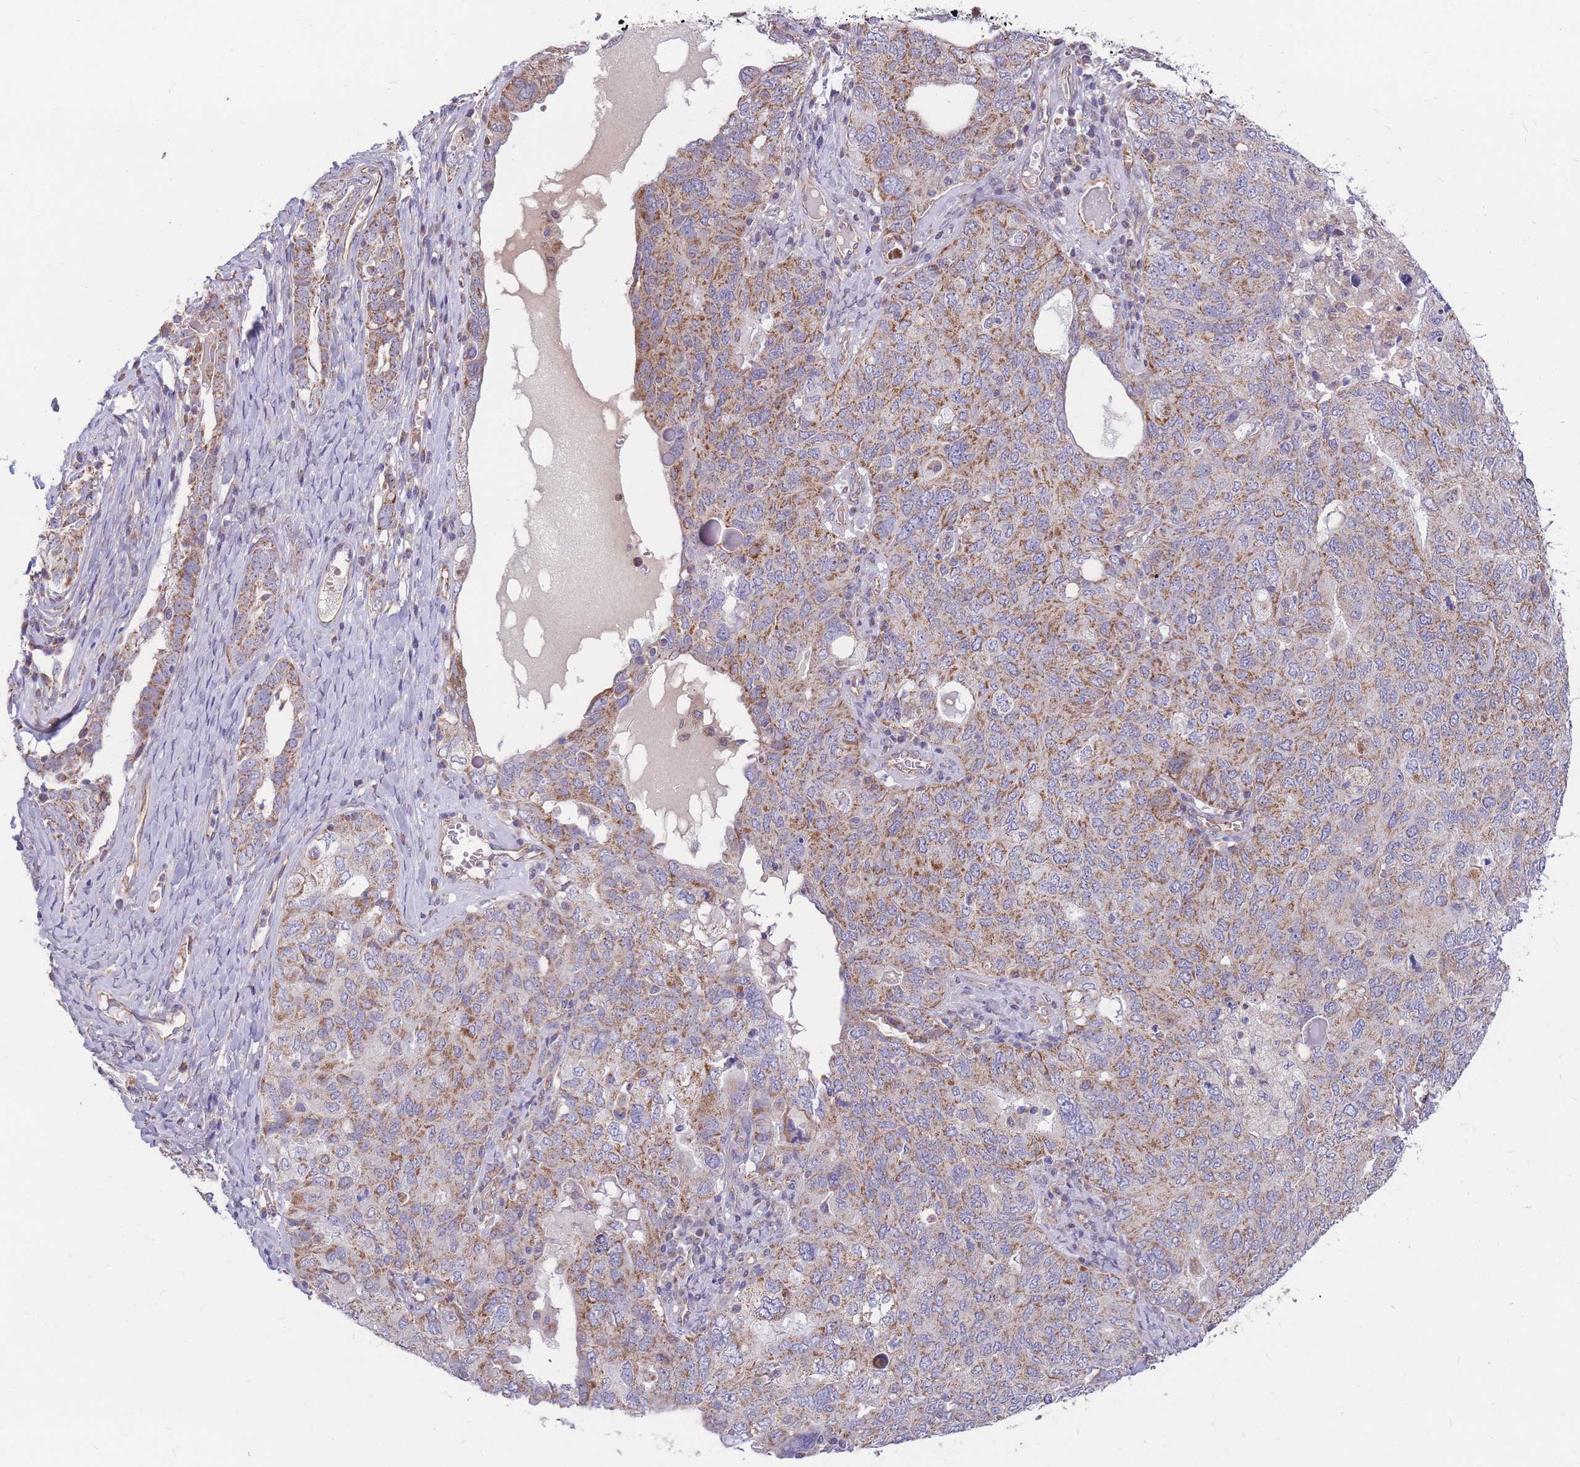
{"staining": {"intensity": "moderate", "quantity": ">75%", "location": "cytoplasmic/membranous"}, "tissue": "ovarian cancer", "cell_type": "Tumor cells", "image_type": "cancer", "snomed": [{"axis": "morphology", "description": "Carcinoma, endometroid"}, {"axis": "topography", "description": "Ovary"}], "caption": "DAB (3,3'-diaminobenzidine) immunohistochemical staining of human ovarian cancer (endometroid carcinoma) displays moderate cytoplasmic/membranous protein staining in about >75% of tumor cells.", "gene": "MRPS9", "patient": {"sex": "female", "age": 62}}